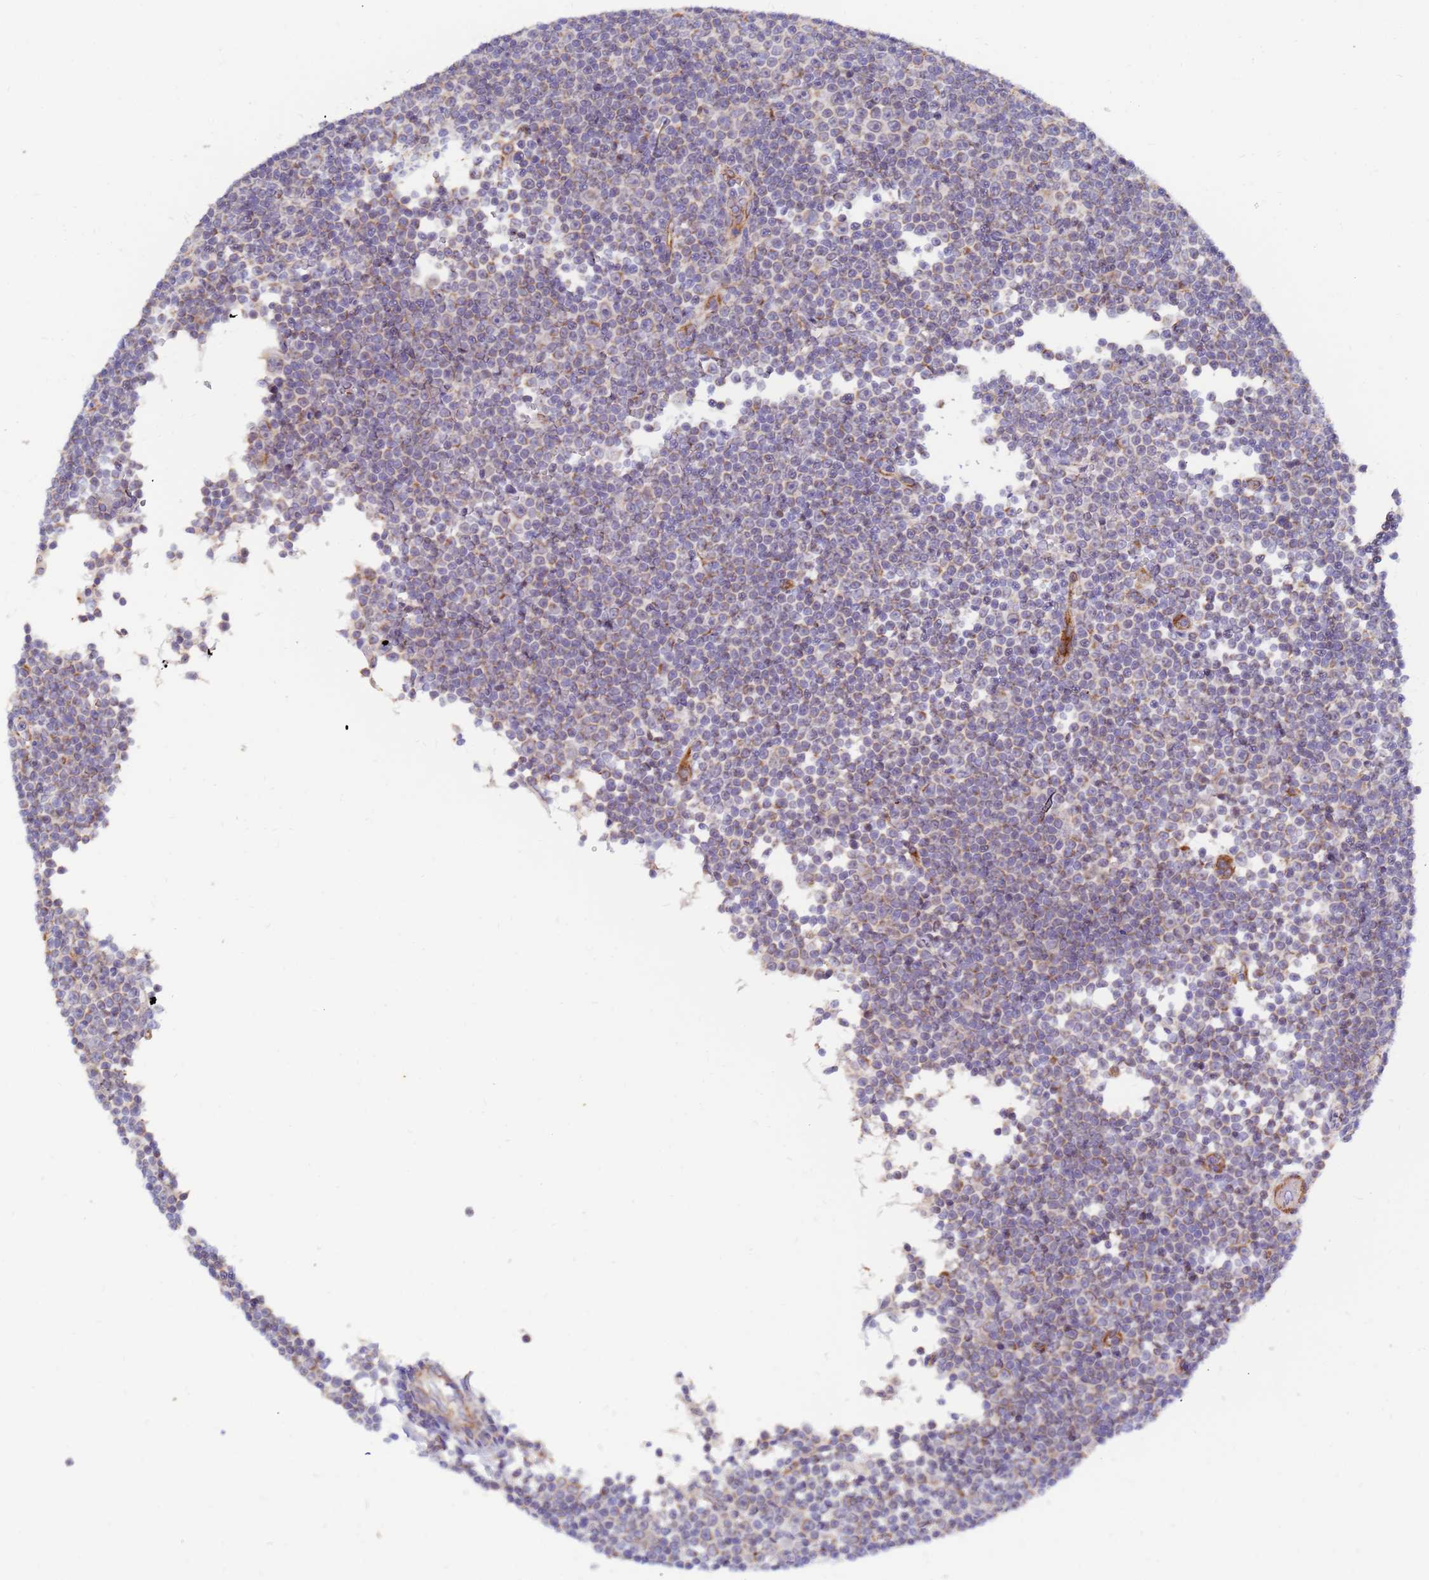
{"staining": {"intensity": "weak", "quantity": ">75%", "location": "cytoplasmic/membranous"}, "tissue": "lymphoma", "cell_type": "Tumor cells", "image_type": "cancer", "snomed": [{"axis": "morphology", "description": "Malignant lymphoma, non-Hodgkin's type, Low grade"}, {"axis": "topography", "description": "Lymph node"}], "caption": "Lymphoma stained with DAB IHC reveals low levels of weak cytoplasmic/membranous staining in approximately >75% of tumor cells.", "gene": "SDR39U1", "patient": {"sex": "female", "age": 67}}